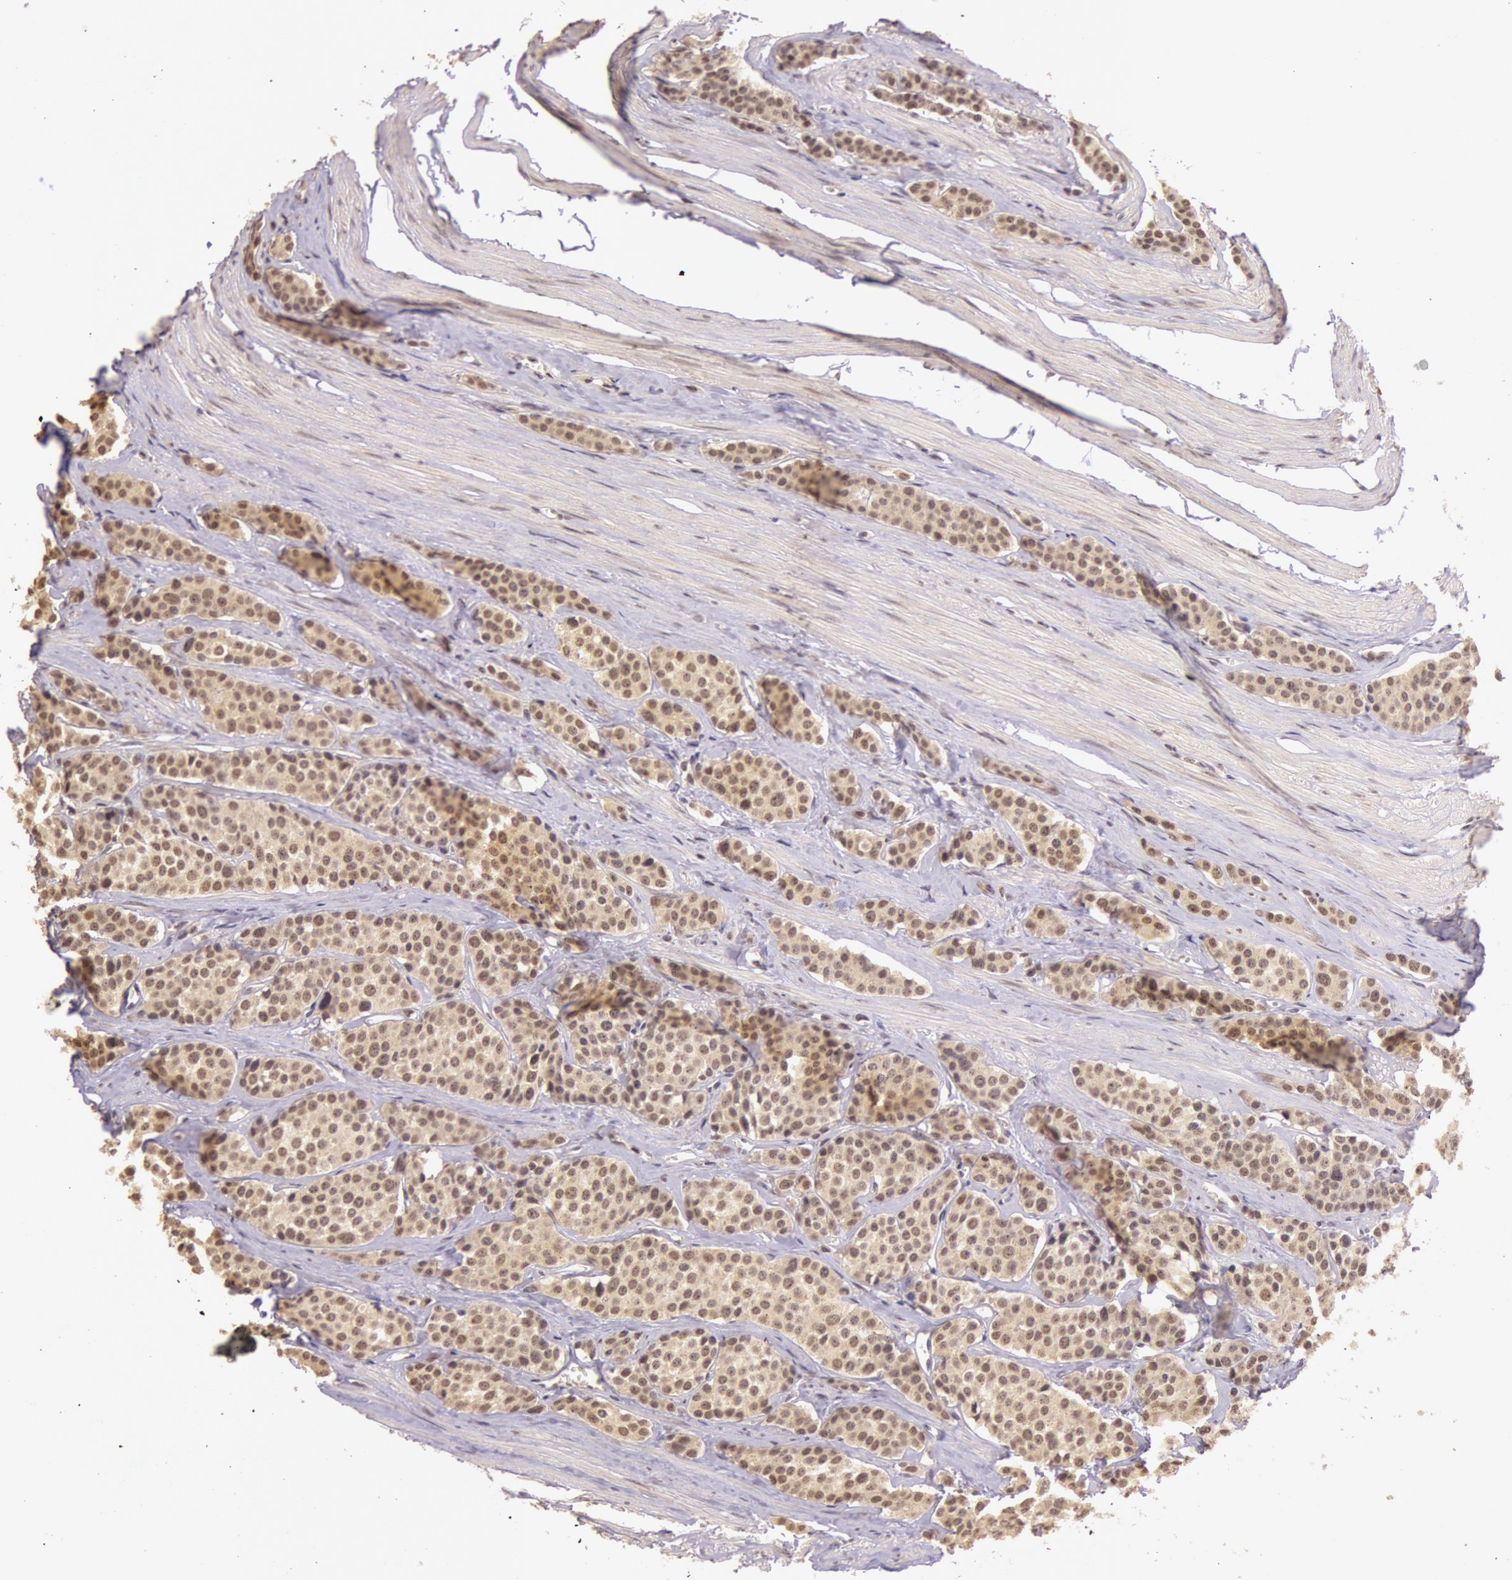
{"staining": {"intensity": "moderate", "quantity": ">75%", "location": "cytoplasmic/membranous,nuclear"}, "tissue": "carcinoid", "cell_type": "Tumor cells", "image_type": "cancer", "snomed": [{"axis": "morphology", "description": "Carcinoid, malignant, NOS"}, {"axis": "topography", "description": "Small intestine"}], "caption": "A micrograph showing moderate cytoplasmic/membranous and nuclear positivity in about >75% of tumor cells in malignant carcinoid, as visualized by brown immunohistochemical staining.", "gene": "RTL10", "patient": {"sex": "male", "age": 60}}